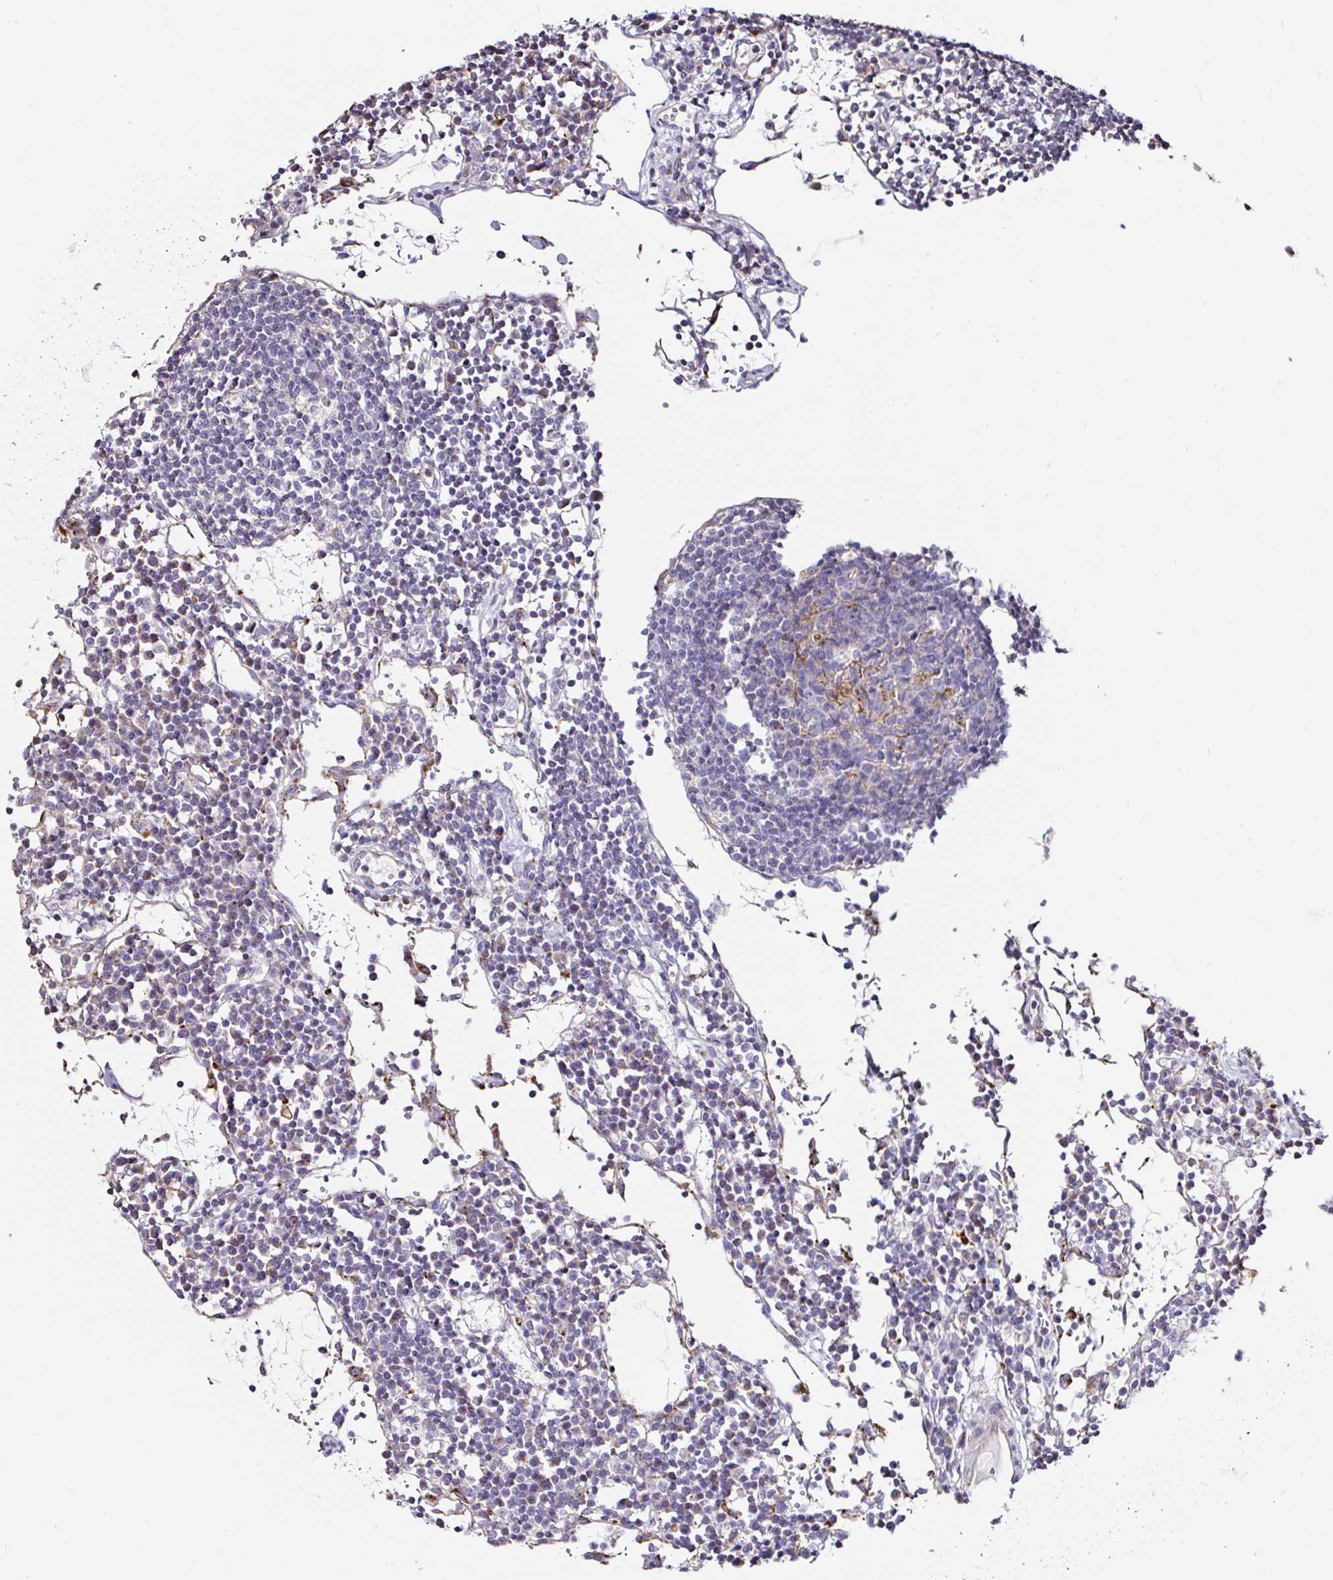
{"staining": {"intensity": "moderate", "quantity": "<25%", "location": "cytoplasmic/membranous"}, "tissue": "lymph node", "cell_type": "Germinal center cells", "image_type": "normal", "snomed": [{"axis": "morphology", "description": "Normal tissue, NOS"}, {"axis": "topography", "description": "Lymph node"}], "caption": "This histopathology image demonstrates IHC staining of benign lymph node, with low moderate cytoplasmic/membranous staining in about <25% of germinal center cells.", "gene": "GALNS", "patient": {"sex": "female", "age": 78}}